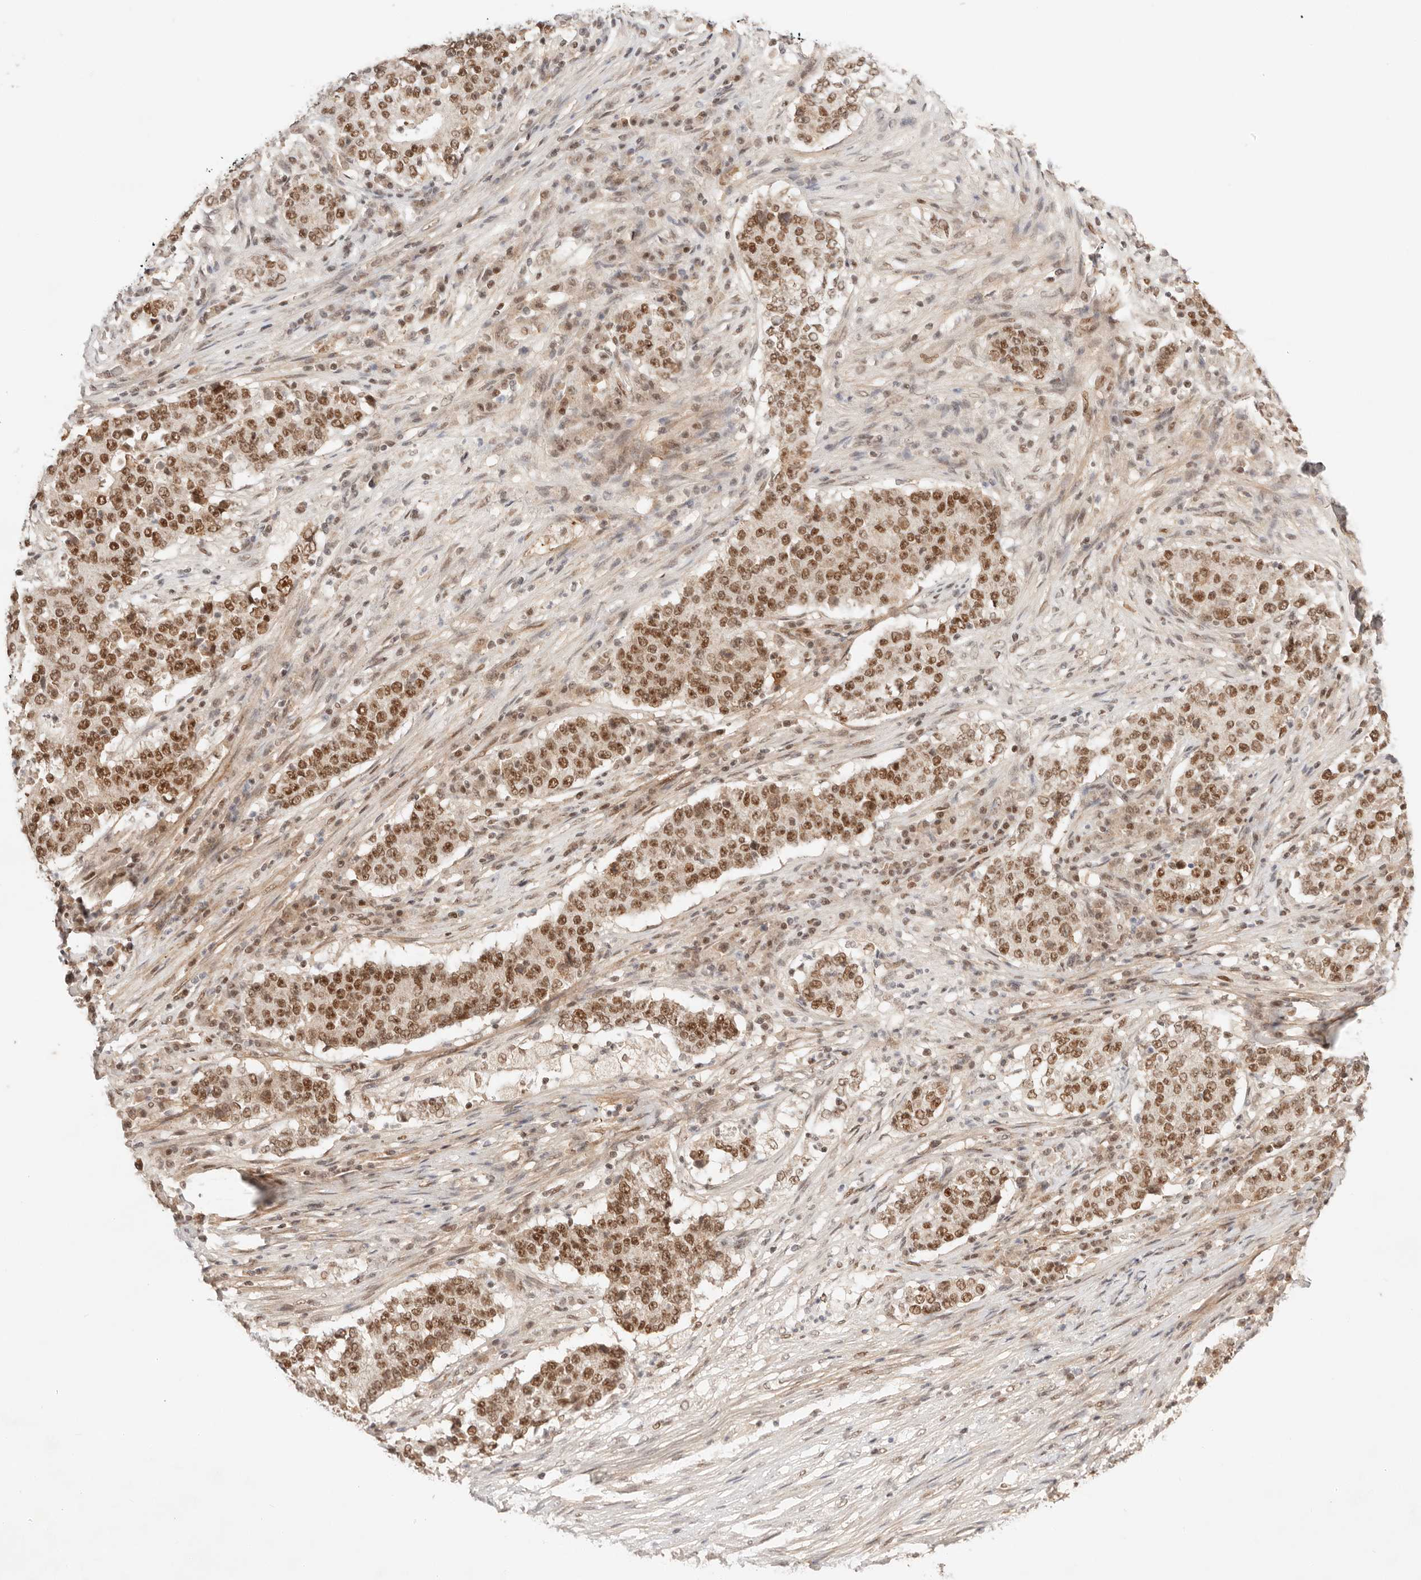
{"staining": {"intensity": "moderate", "quantity": ">75%", "location": "nuclear"}, "tissue": "stomach cancer", "cell_type": "Tumor cells", "image_type": "cancer", "snomed": [{"axis": "morphology", "description": "Adenocarcinoma, NOS"}, {"axis": "topography", "description": "Stomach"}], "caption": "Human stomach adenocarcinoma stained for a protein (brown) reveals moderate nuclear positive staining in about >75% of tumor cells.", "gene": "GTF2E2", "patient": {"sex": "male", "age": 59}}